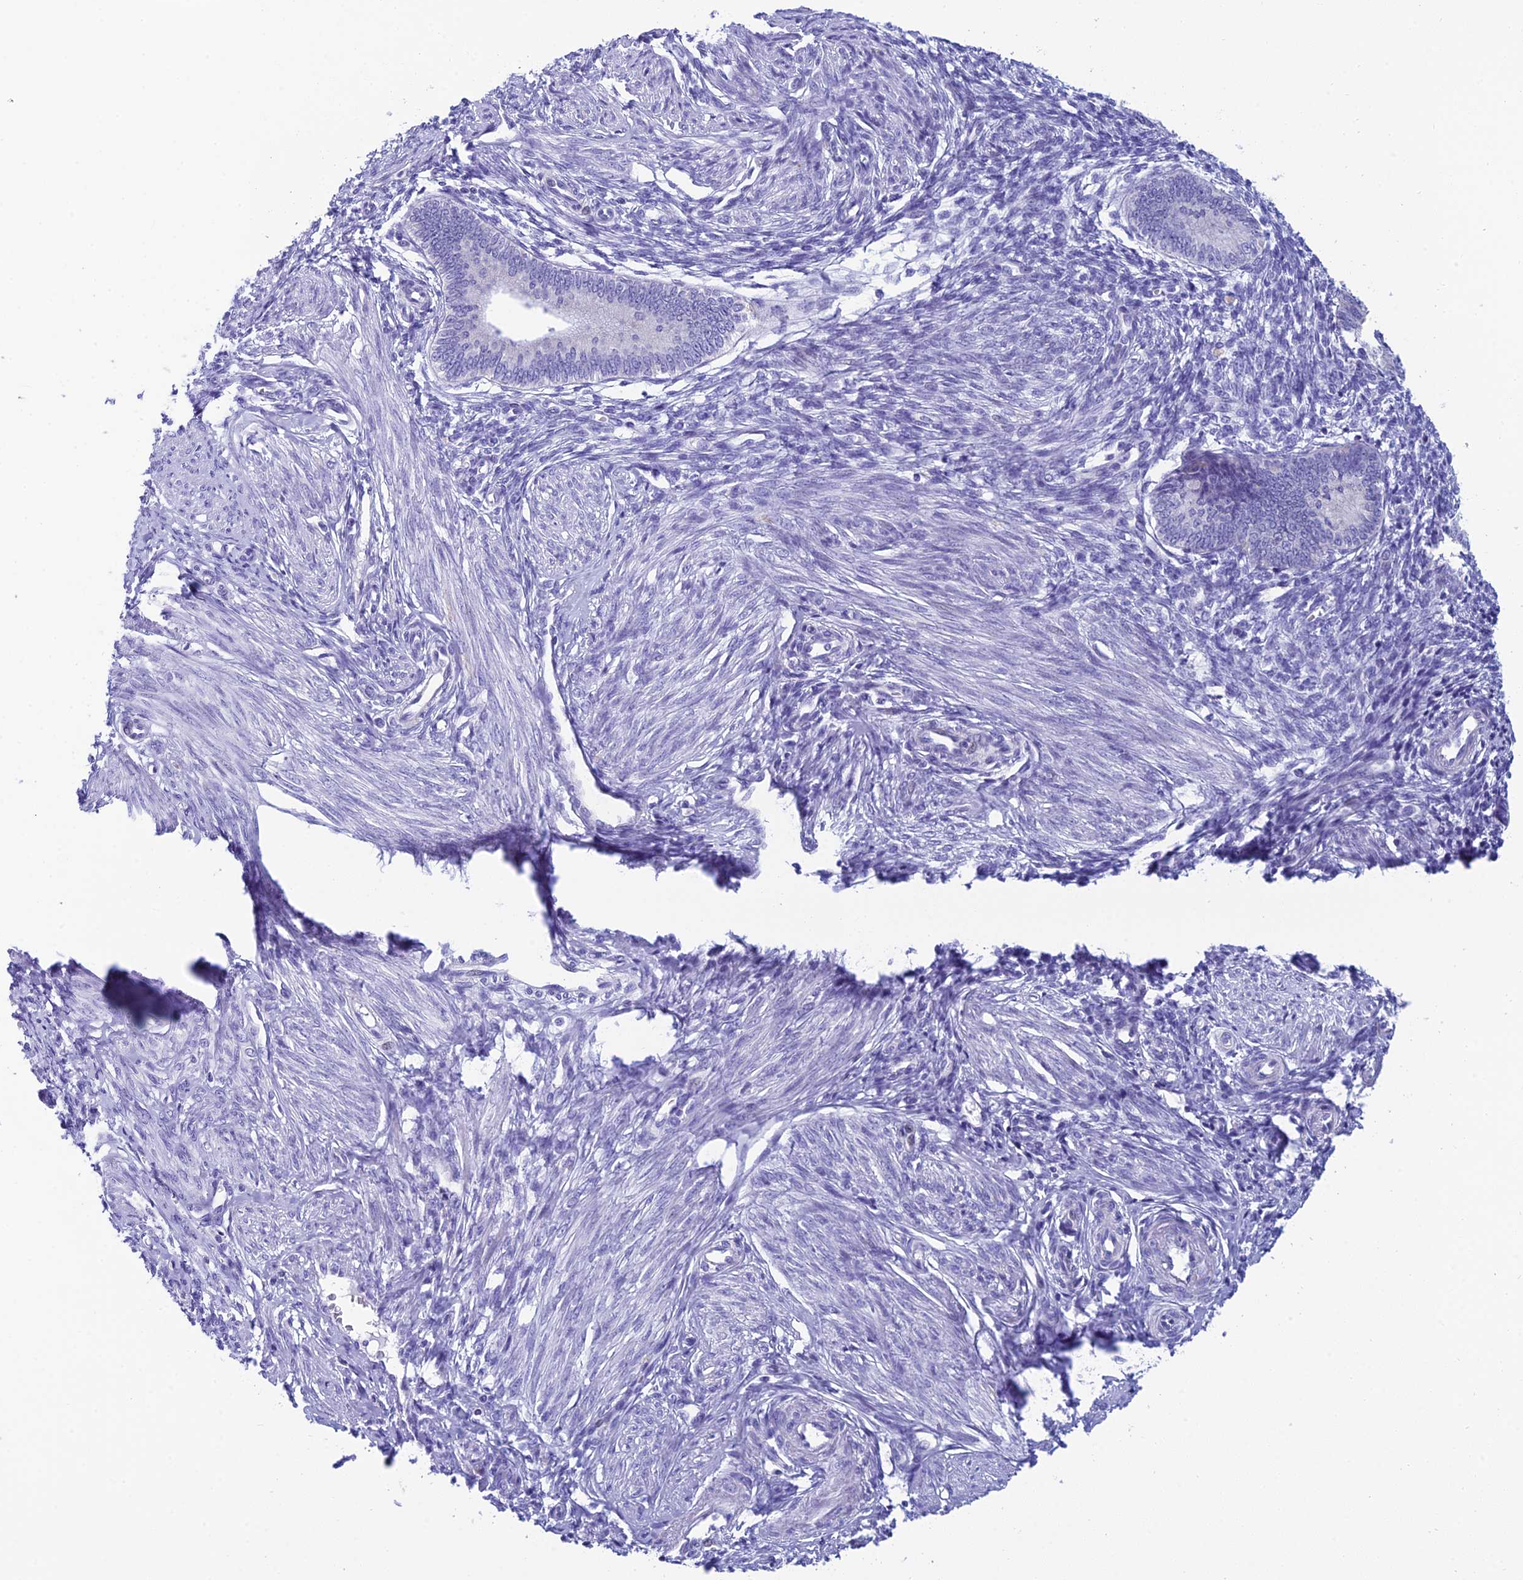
{"staining": {"intensity": "negative", "quantity": "none", "location": "none"}, "tissue": "endometrium", "cell_type": "Cells in endometrial stroma", "image_type": "normal", "snomed": [{"axis": "morphology", "description": "Normal tissue, NOS"}, {"axis": "topography", "description": "Endometrium"}], "caption": "A micrograph of human endometrium is negative for staining in cells in endometrial stroma. The staining was performed using DAB (3,3'-diaminobenzidine) to visualize the protein expression in brown, while the nuclei were stained in blue with hematoxylin (Magnification: 20x).", "gene": "REEP4", "patient": {"sex": "female", "age": 46}}